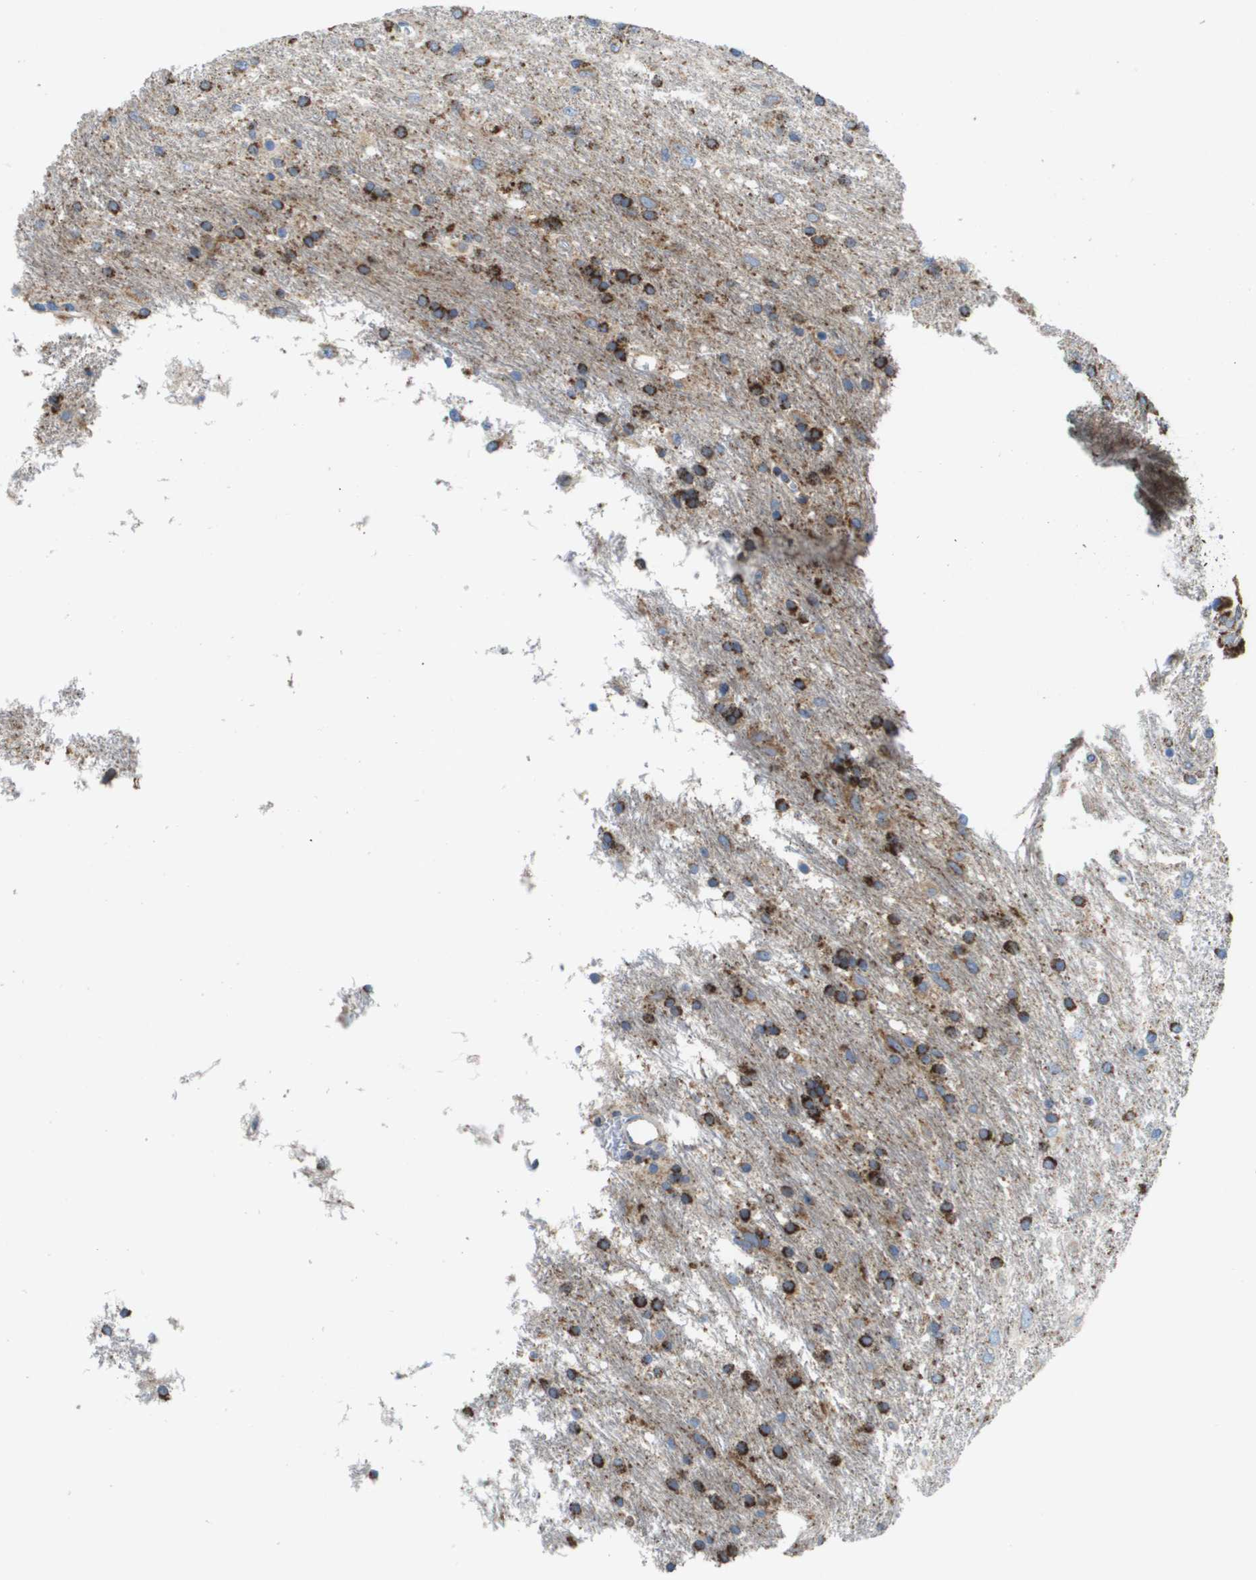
{"staining": {"intensity": "strong", "quantity": ">75%", "location": "cytoplasmic/membranous"}, "tissue": "glioma", "cell_type": "Tumor cells", "image_type": "cancer", "snomed": [{"axis": "morphology", "description": "Glioma, malignant, Low grade"}, {"axis": "topography", "description": "Brain"}], "caption": "IHC photomicrograph of human glioma stained for a protein (brown), which demonstrates high levels of strong cytoplasmic/membranous staining in about >75% of tumor cells.", "gene": "FIS1", "patient": {"sex": "male", "age": 77}}